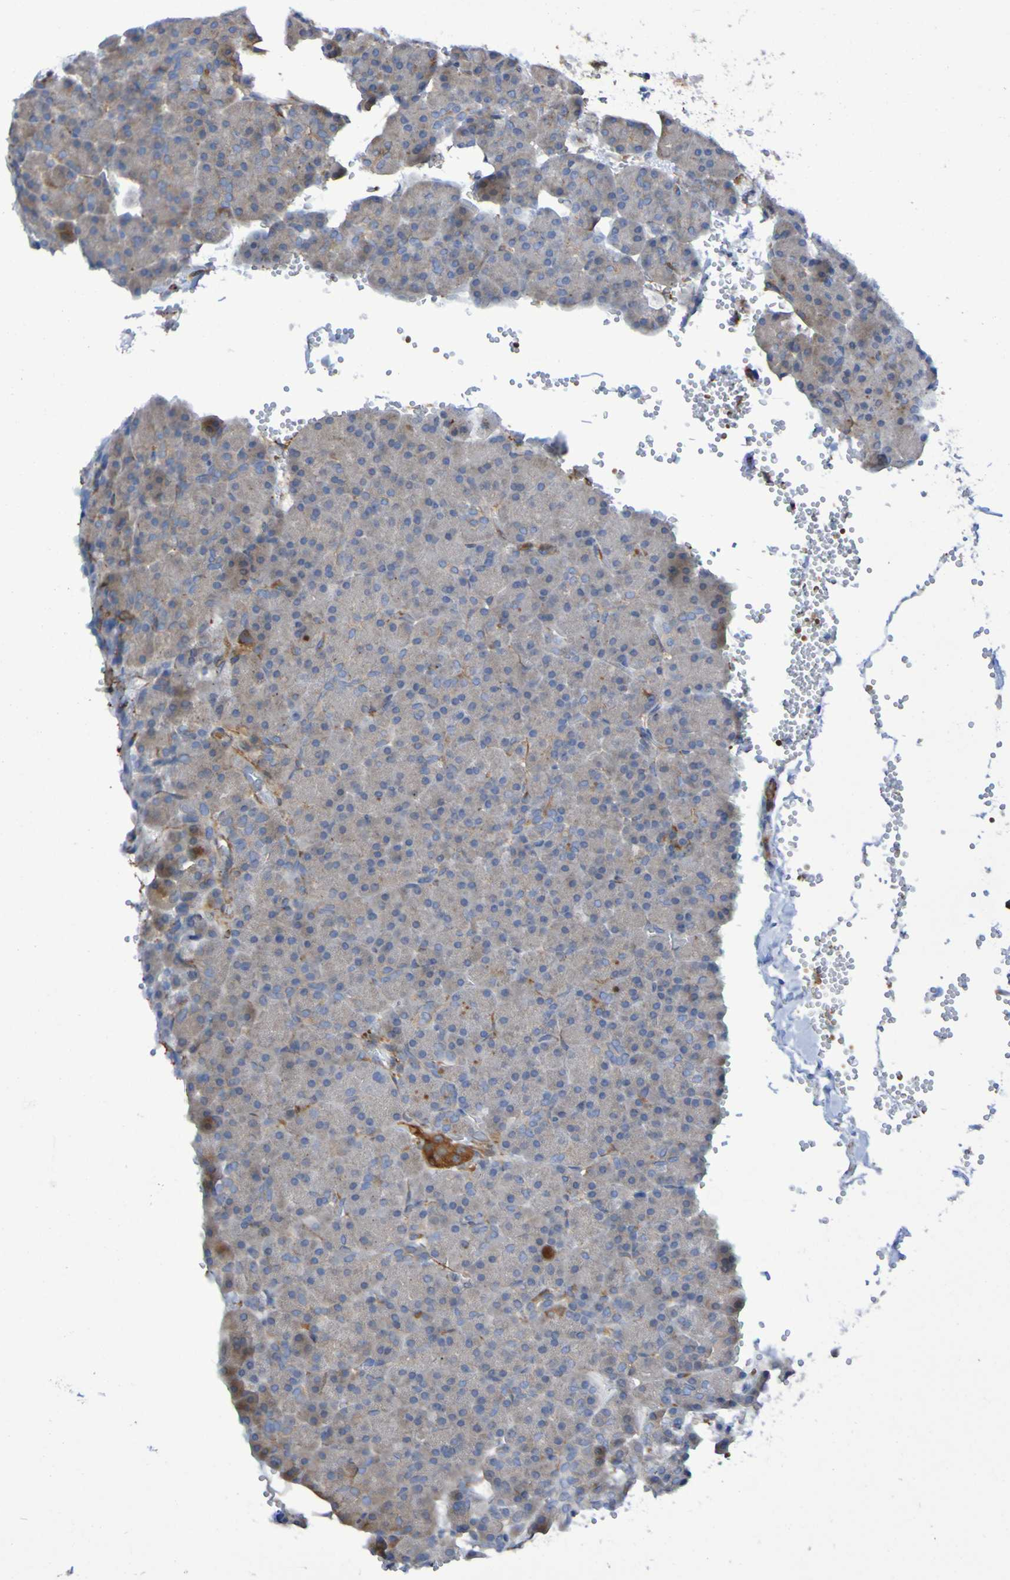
{"staining": {"intensity": "negative", "quantity": "none", "location": "none"}, "tissue": "pancreas", "cell_type": "Exocrine glandular cells", "image_type": "normal", "snomed": [{"axis": "morphology", "description": "Normal tissue, NOS"}, {"axis": "topography", "description": "Pancreas"}], "caption": "The histopathology image demonstrates no staining of exocrine glandular cells in normal pancreas.", "gene": "SCRG1", "patient": {"sex": "female", "age": 35}}